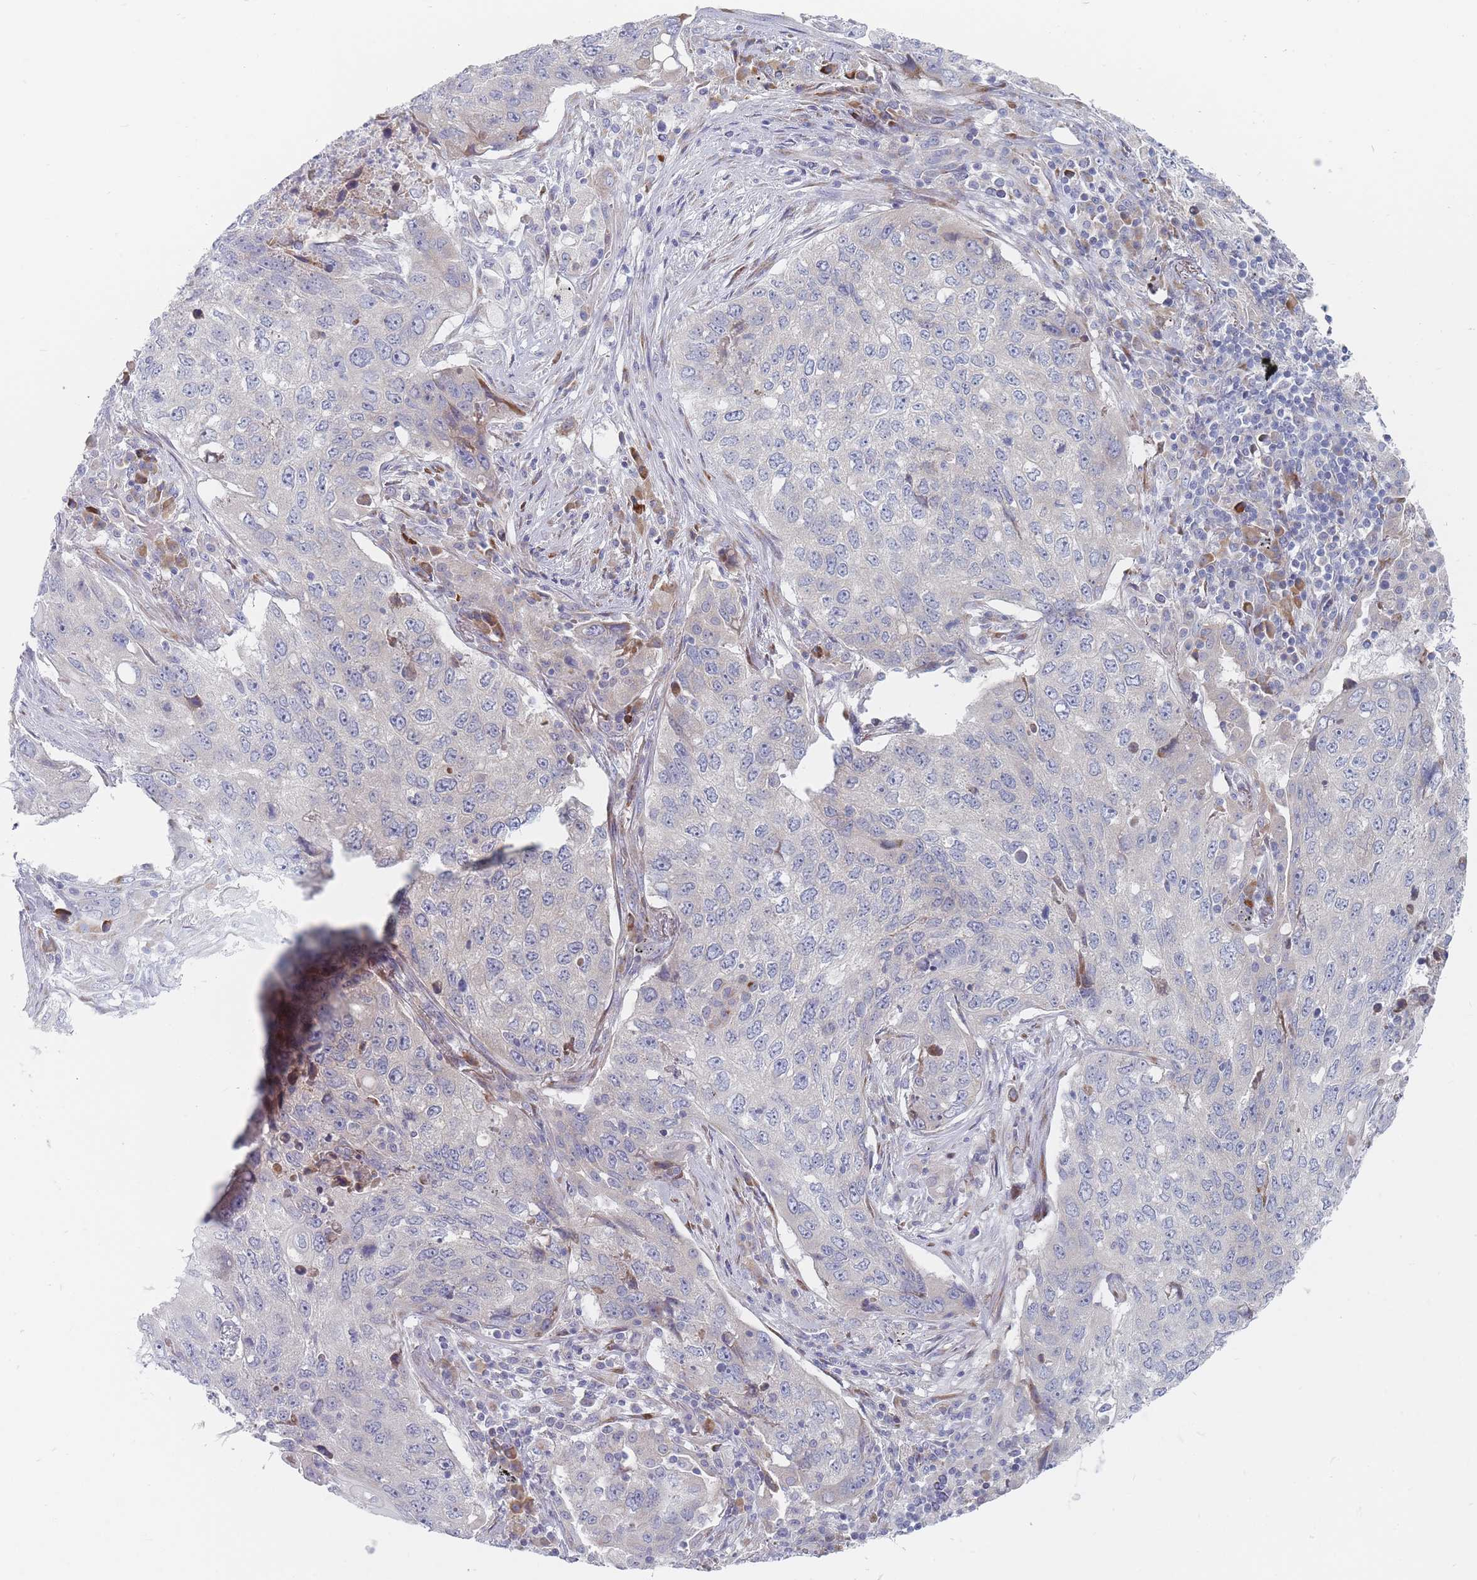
{"staining": {"intensity": "negative", "quantity": "none", "location": "none"}, "tissue": "lung cancer", "cell_type": "Tumor cells", "image_type": "cancer", "snomed": [{"axis": "morphology", "description": "Squamous cell carcinoma, NOS"}, {"axis": "topography", "description": "Lung"}], "caption": "Immunohistochemical staining of lung squamous cell carcinoma reveals no significant staining in tumor cells.", "gene": "SPATS1", "patient": {"sex": "female", "age": 63}}